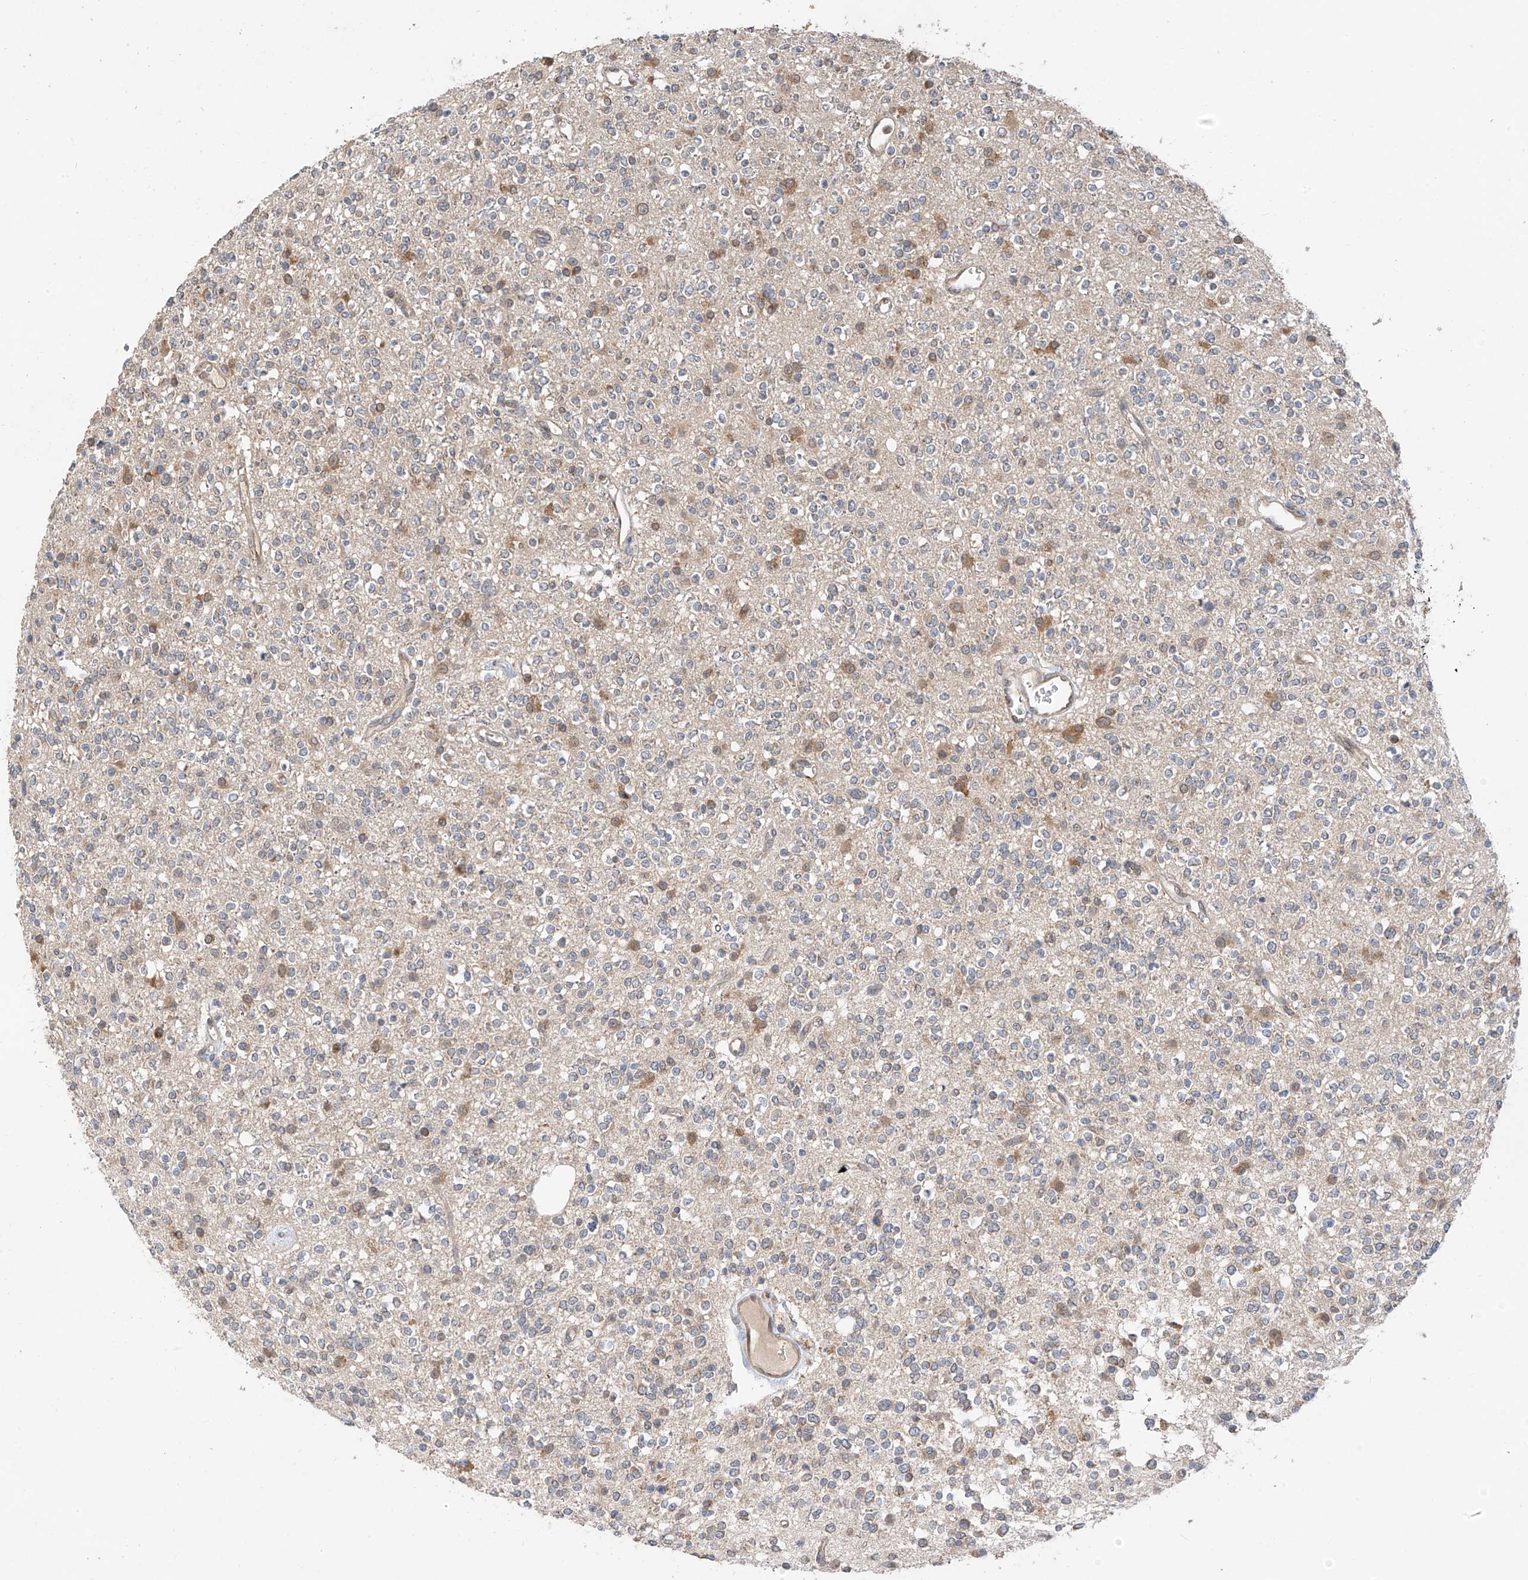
{"staining": {"intensity": "moderate", "quantity": "<25%", "location": "cytoplasmic/membranous"}, "tissue": "glioma", "cell_type": "Tumor cells", "image_type": "cancer", "snomed": [{"axis": "morphology", "description": "Glioma, malignant, High grade"}, {"axis": "topography", "description": "Brain"}], "caption": "Approximately <25% of tumor cells in malignant glioma (high-grade) reveal moderate cytoplasmic/membranous protein staining as visualized by brown immunohistochemical staining.", "gene": "PPA2", "patient": {"sex": "male", "age": 34}}